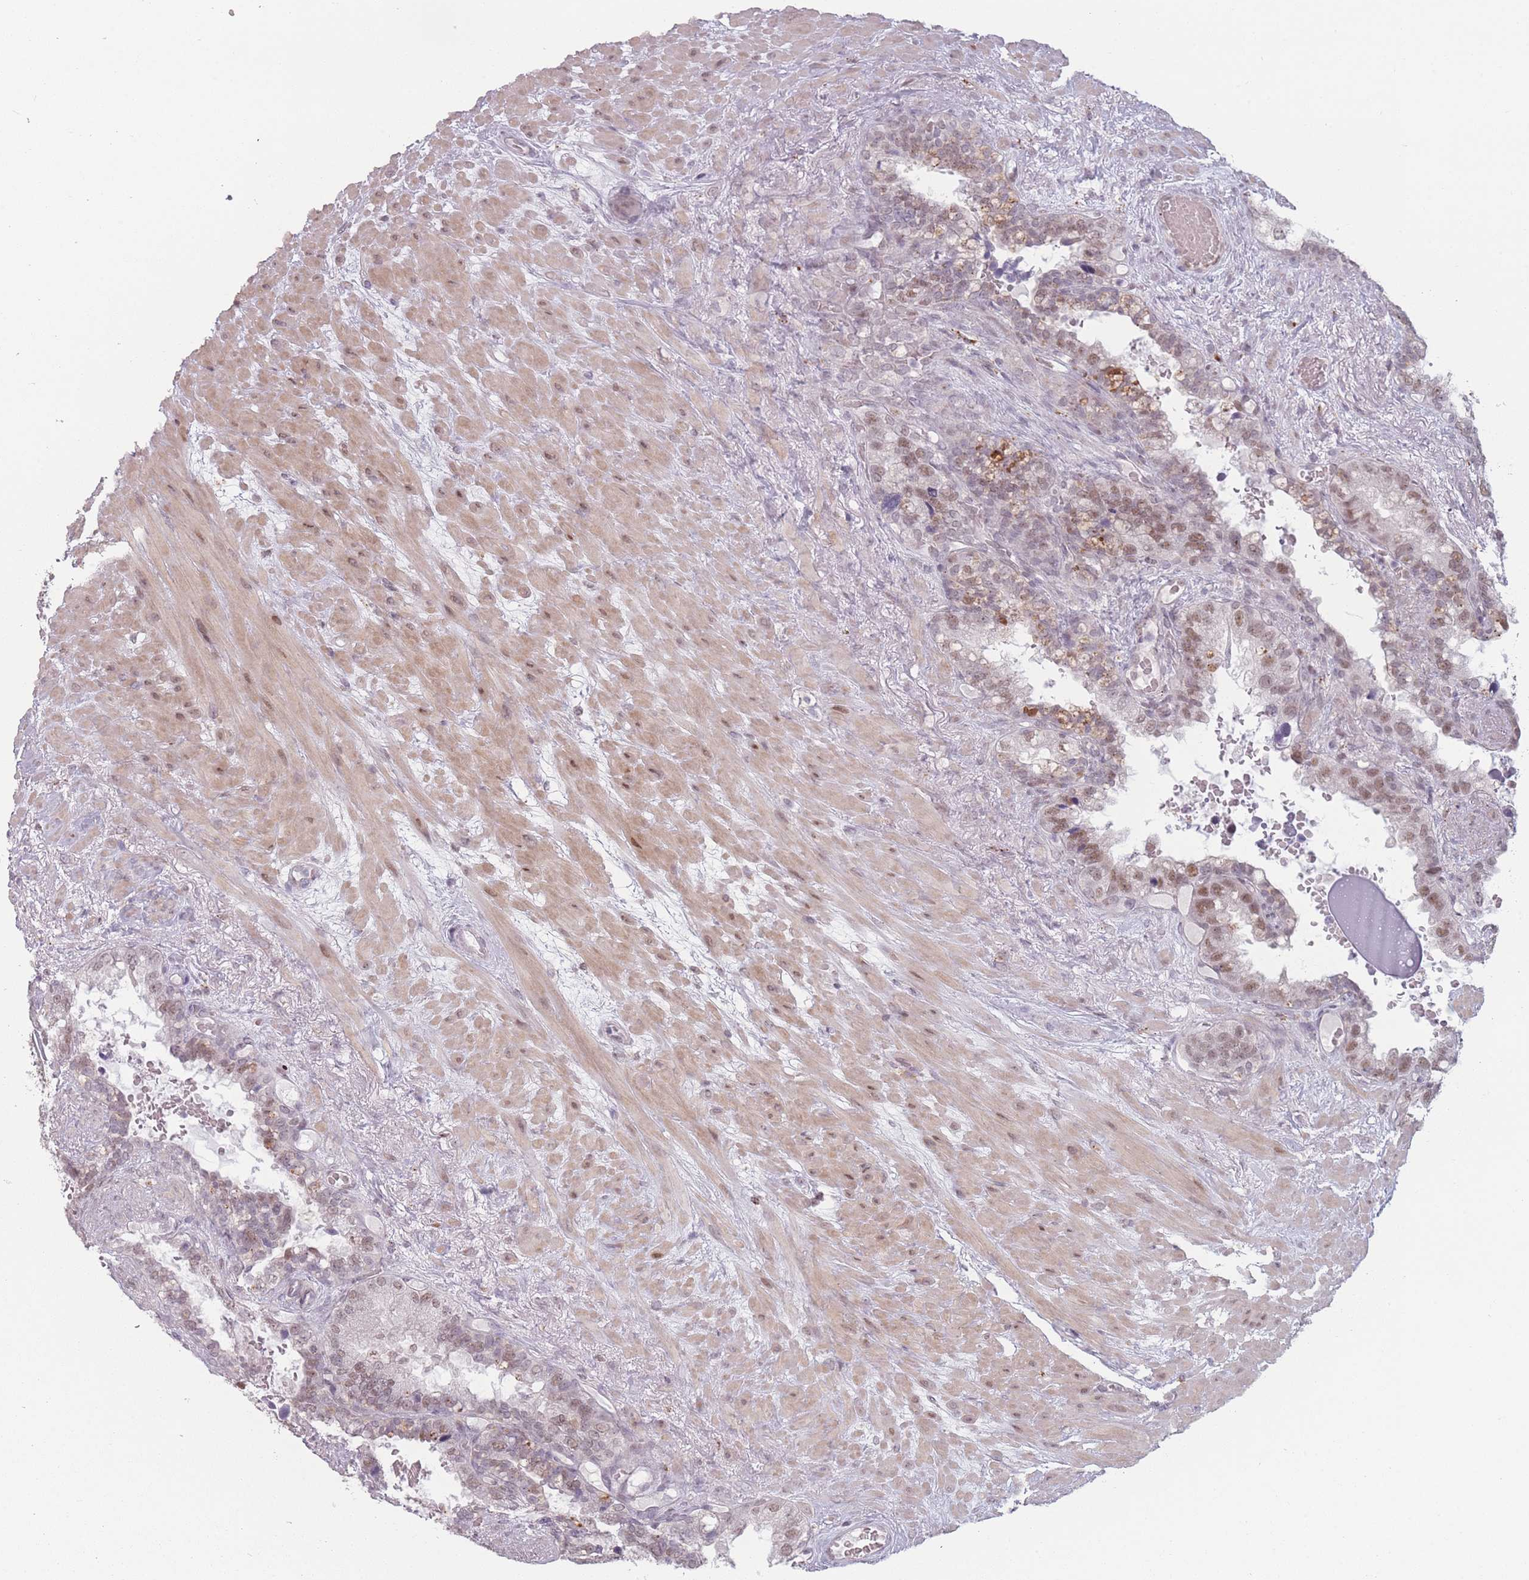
{"staining": {"intensity": "moderate", "quantity": ">75%", "location": "cytoplasmic/membranous,nuclear"}, "tissue": "seminal vesicle", "cell_type": "Glandular cells", "image_type": "normal", "snomed": [{"axis": "morphology", "description": "Normal tissue, NOS"}, {"axis": "topography", "description": "Seminal veicle"}], "caption": "Human seminal vesicle stained for a protein (brown) shows moderate cytoplasmic/membranous,nuclear positive staining in about >75% of glandular cells.", "gene": "OR10C1", "patient": {"sex": "male", "age": 80}}